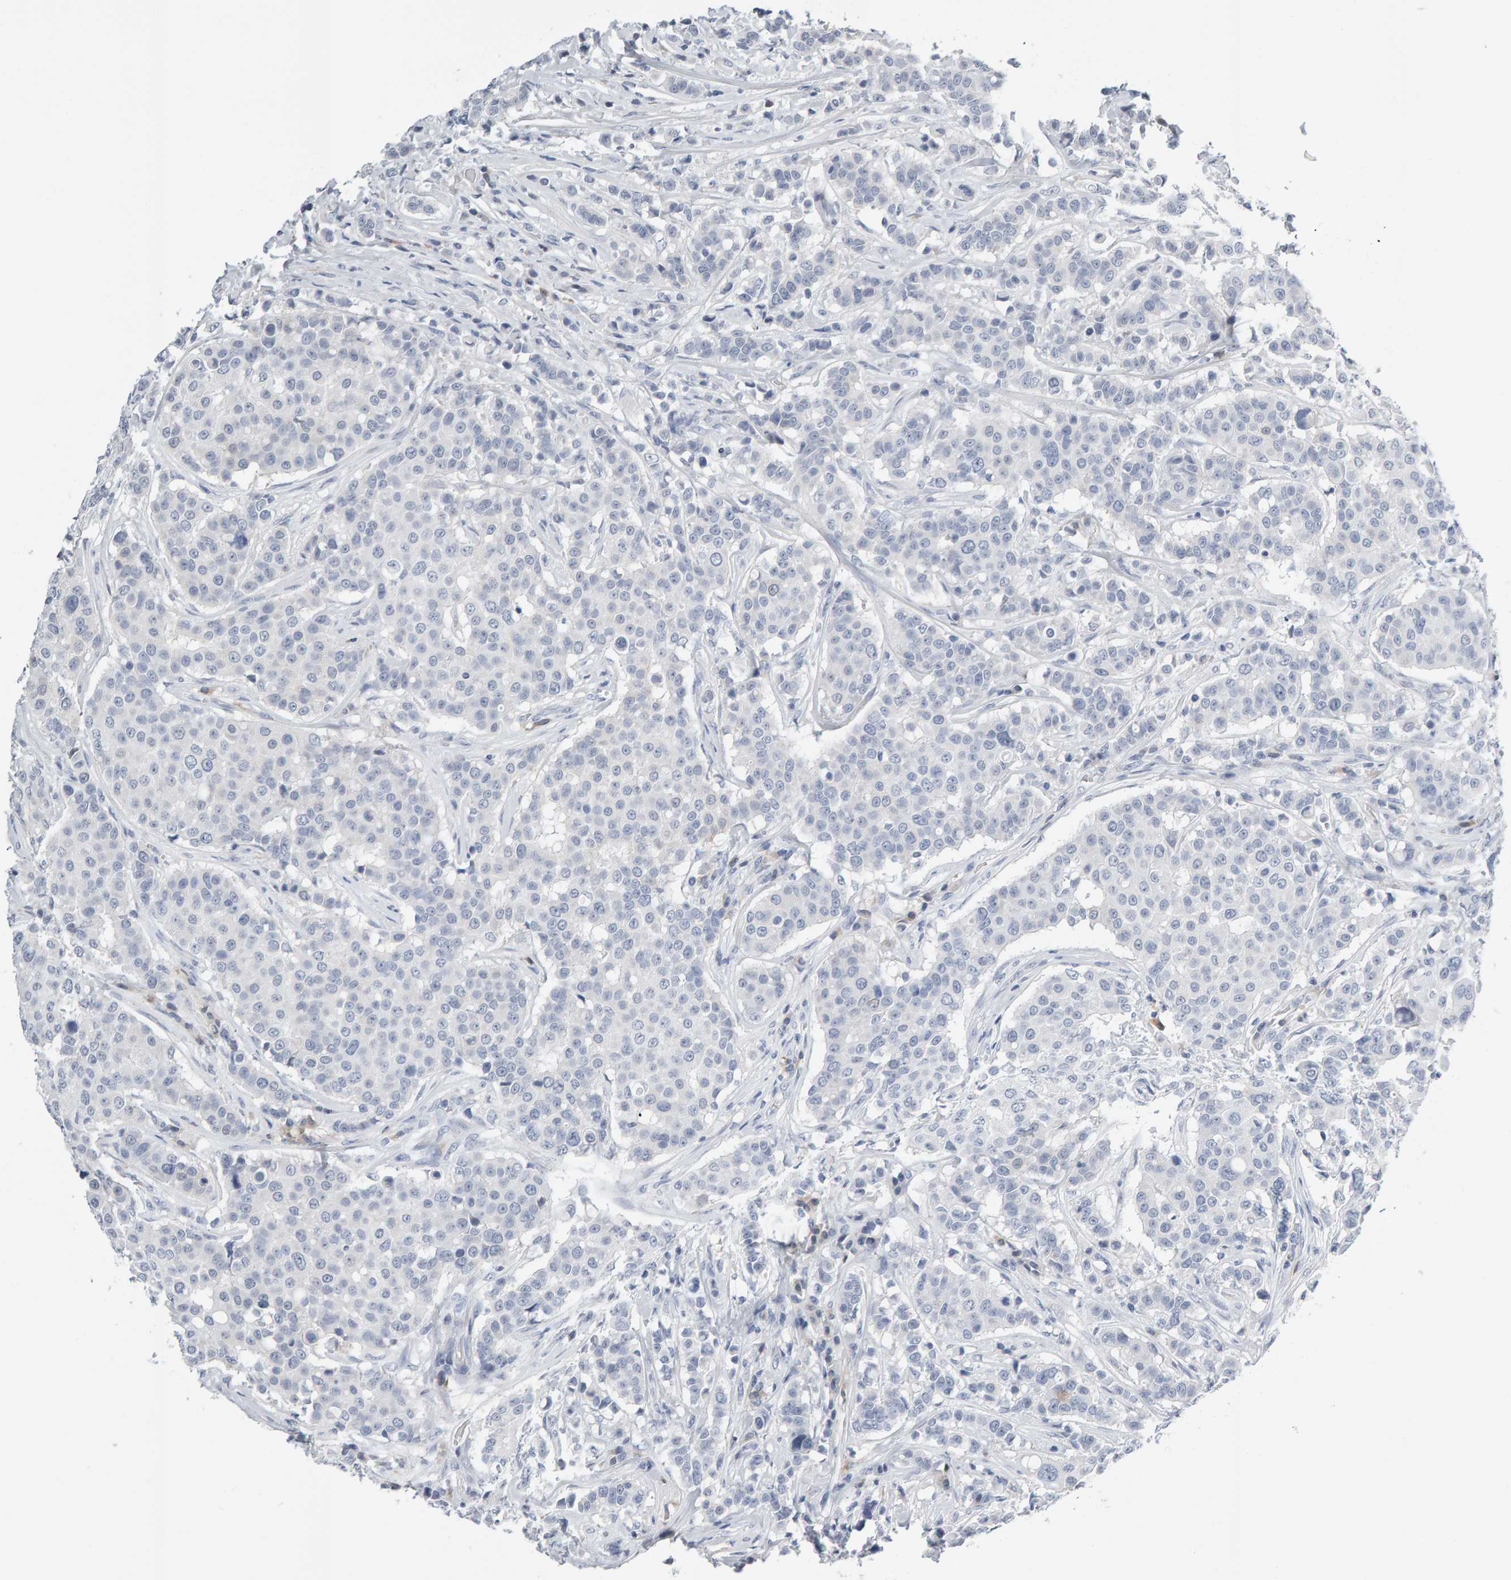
{"staining": {"intensity": "negative", "quantity": "none", "location": "none"}, "tissue": "breast cancer", "cell_type": "Tumor cells", "image_type": "cancer", "snomed": [{"axis": "morphology", "description": "Duct carcinoma"}, {"axis": "topography", "description": "Breast"}], "caption": "Tumor cells are negative for protein expression in human breast cancer (invasive ductal carcinoma). (DAB (3,3'-diaminobenzidine) immunohistochemistry visualized using brightfield microscopy, high magnification).", "gene": "CTH", "patient": {"sex": "female", "age": 27}}